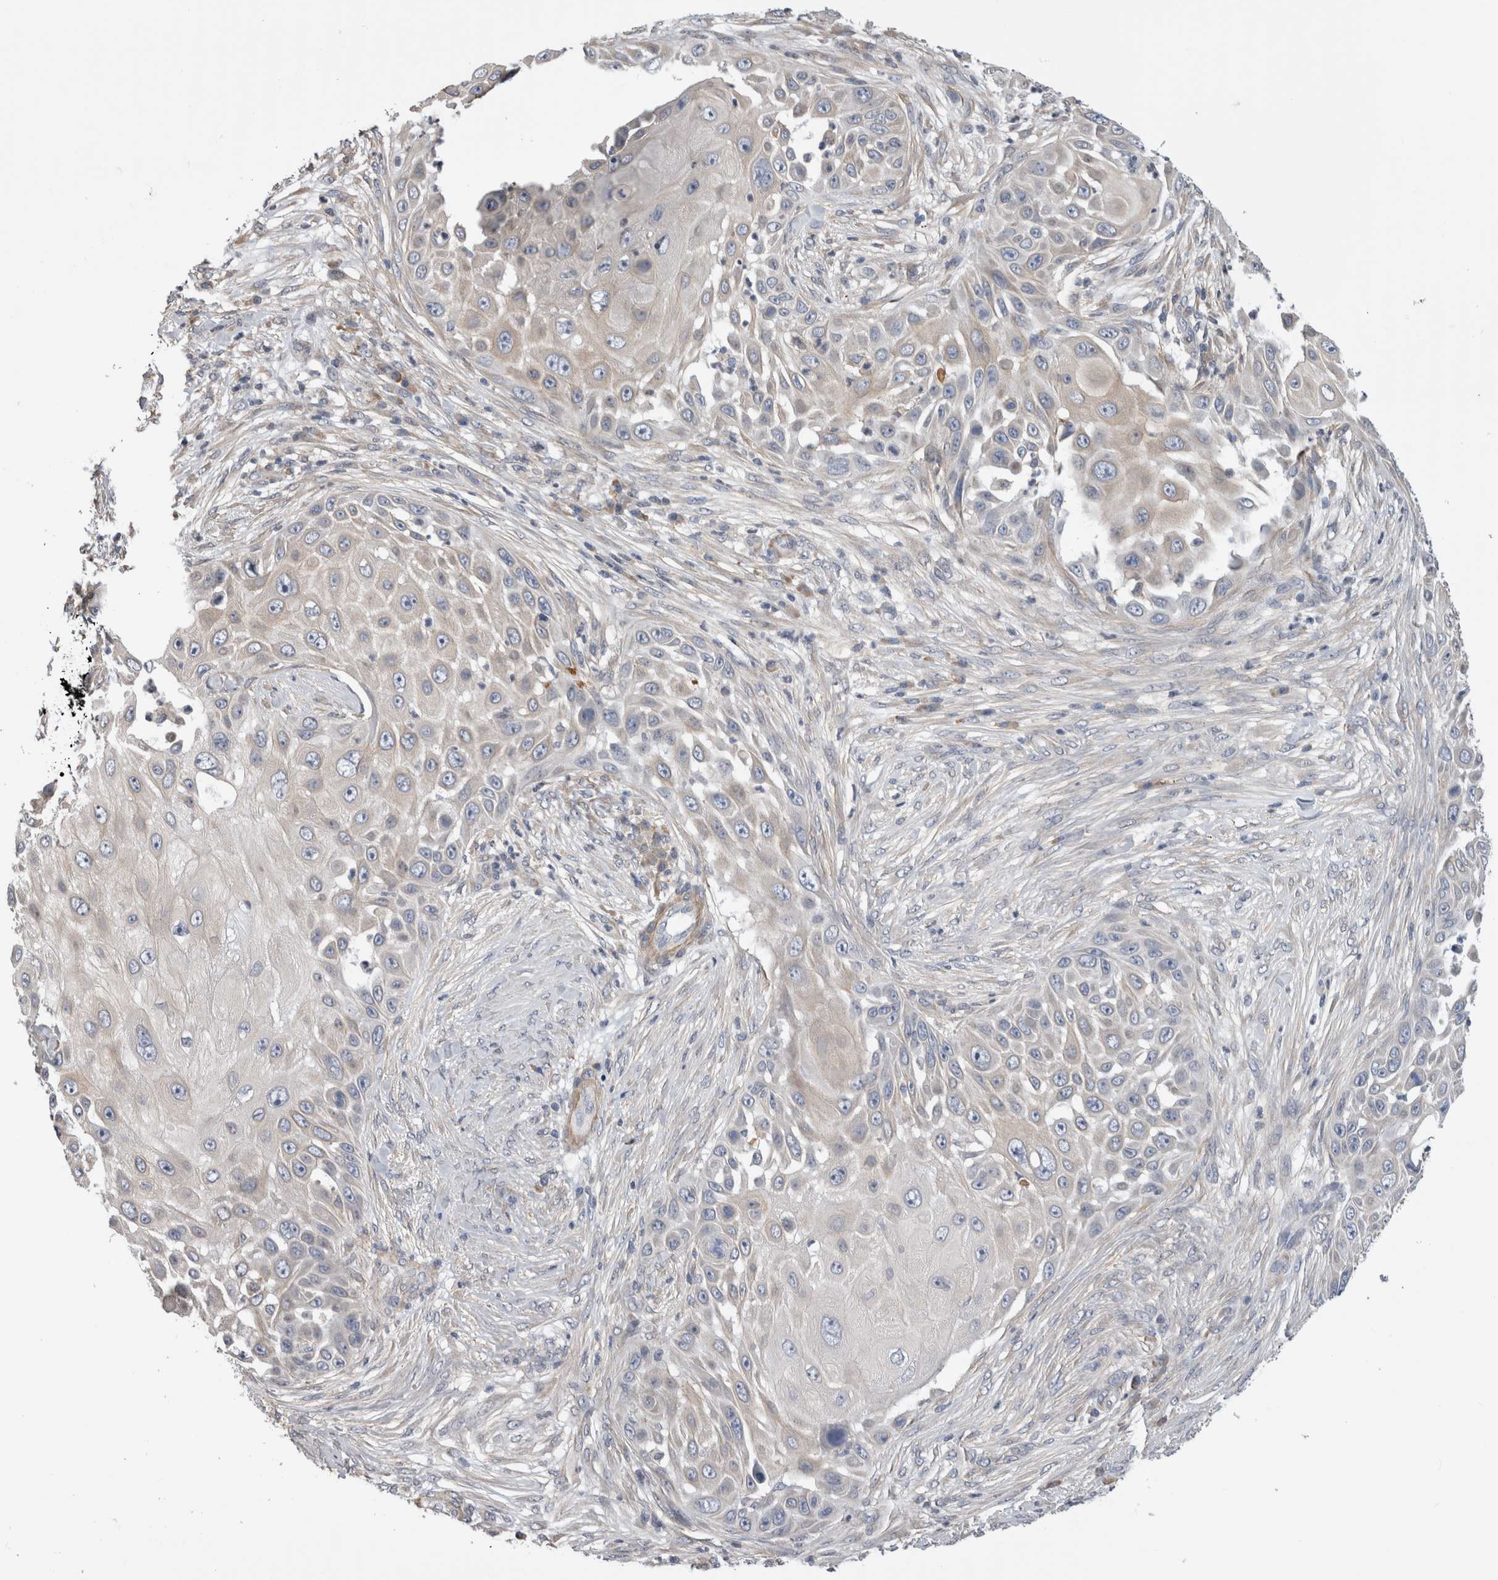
{"staining": {"intensity": "negative", "quantity": "none", "location": "none"}, "tissue": "skin cancer", "cell_type": "Tumor cells", "image_type": "cancer", "snomed": [{"axis": "morphology", "description": "Squamous cell carcinoma, NOS"}, {"axis": "topography", "description": "Skin"}], "caption": "Tumor cells show no significant positivity in skin cancer (squamous cell carcinoma).", "gene": "SMAP2", "patient": {"sex": "female", "age": 44}}